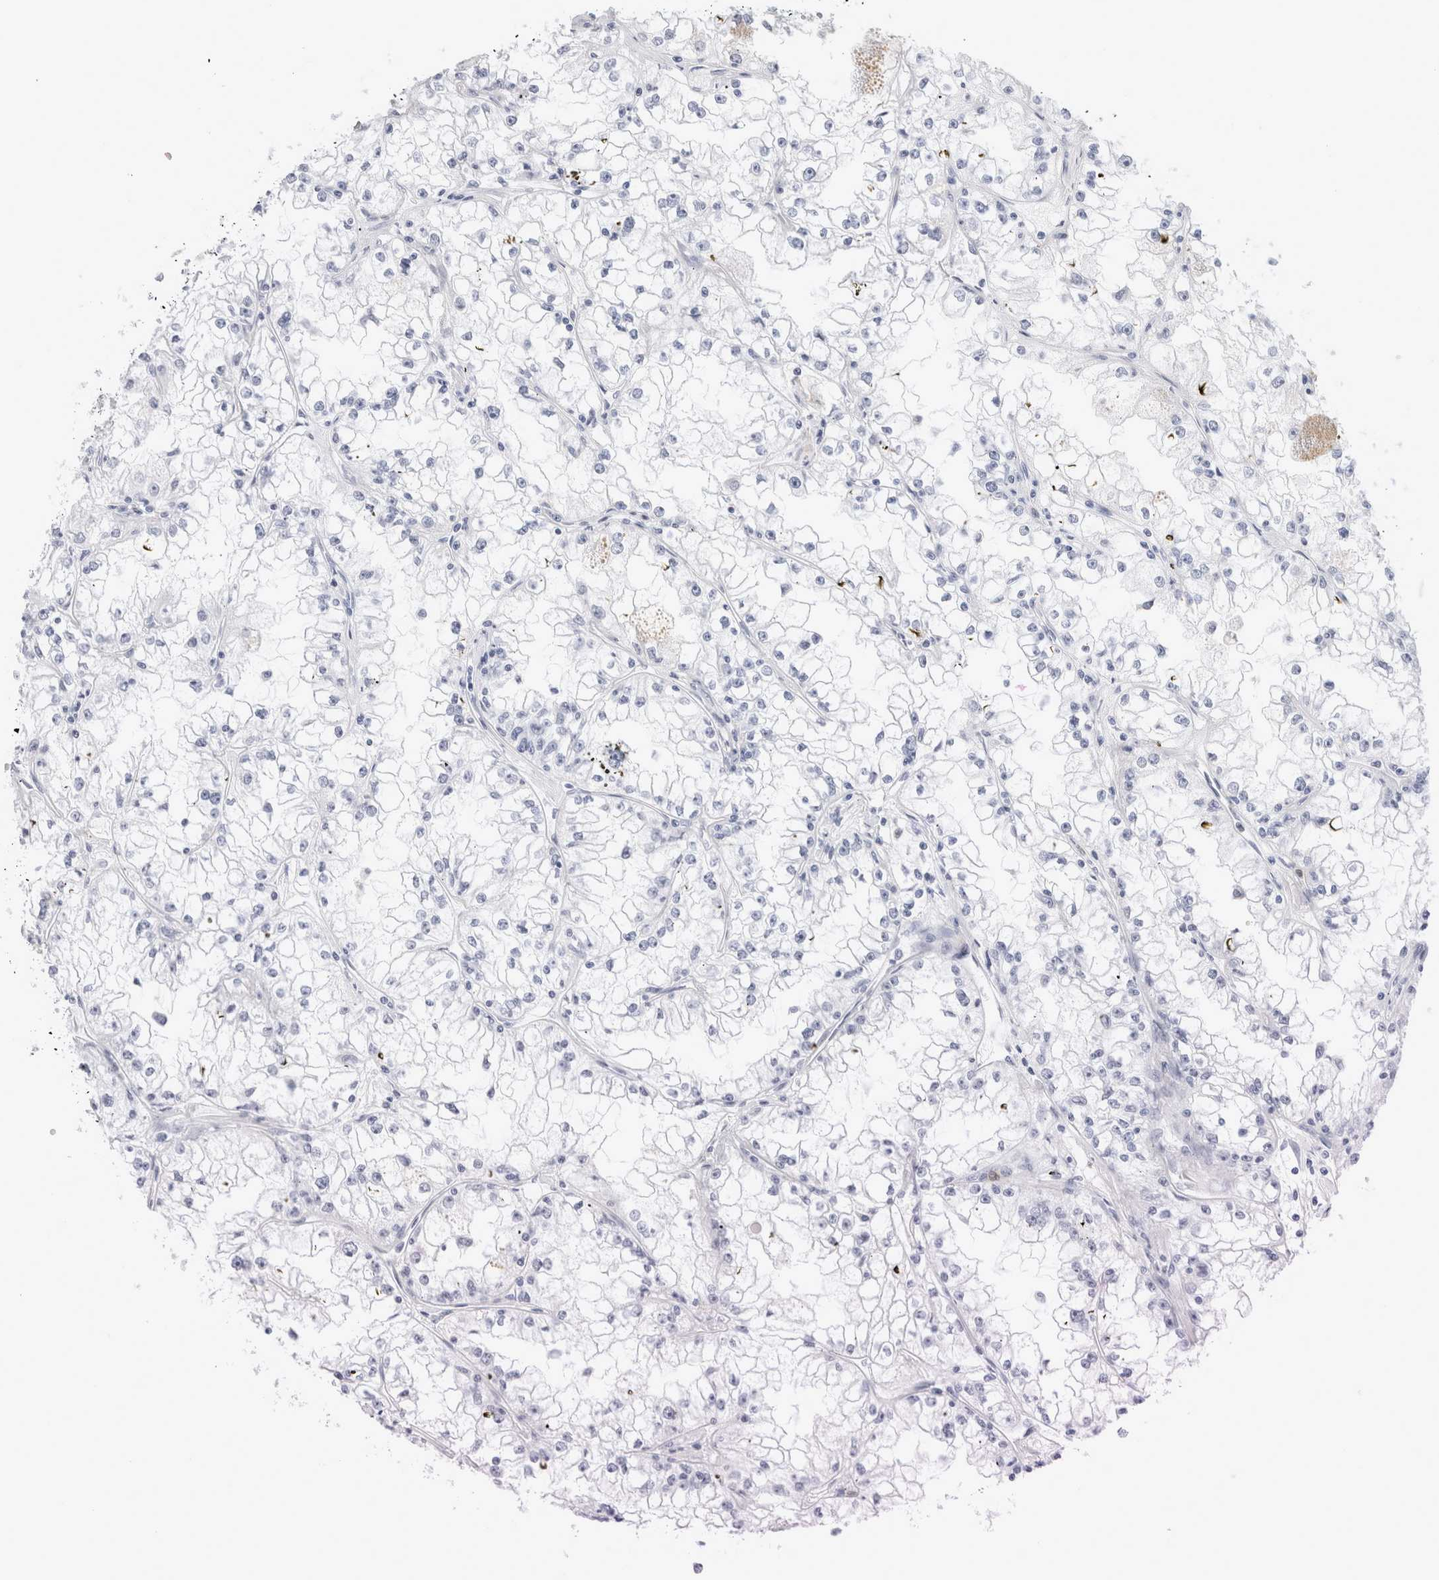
{"staining": {"intensity": "negative", "quantity": "none", "location": "none"}, "tissue": "renal cancer", "cell_type": "Tumor cells", "image_type": "cancer", "snomed": [{"axis": "morphology", "description": "Adenocarcinoma, NOS"}, {"axis": "topography", "description": "Kidney"}], "caption": "A histopathology image of human adenocarcinoma (renal) is negative for staining in tumor cells.", "gene": "MUC15", "patient": {"sex": "male", "age": 56}}